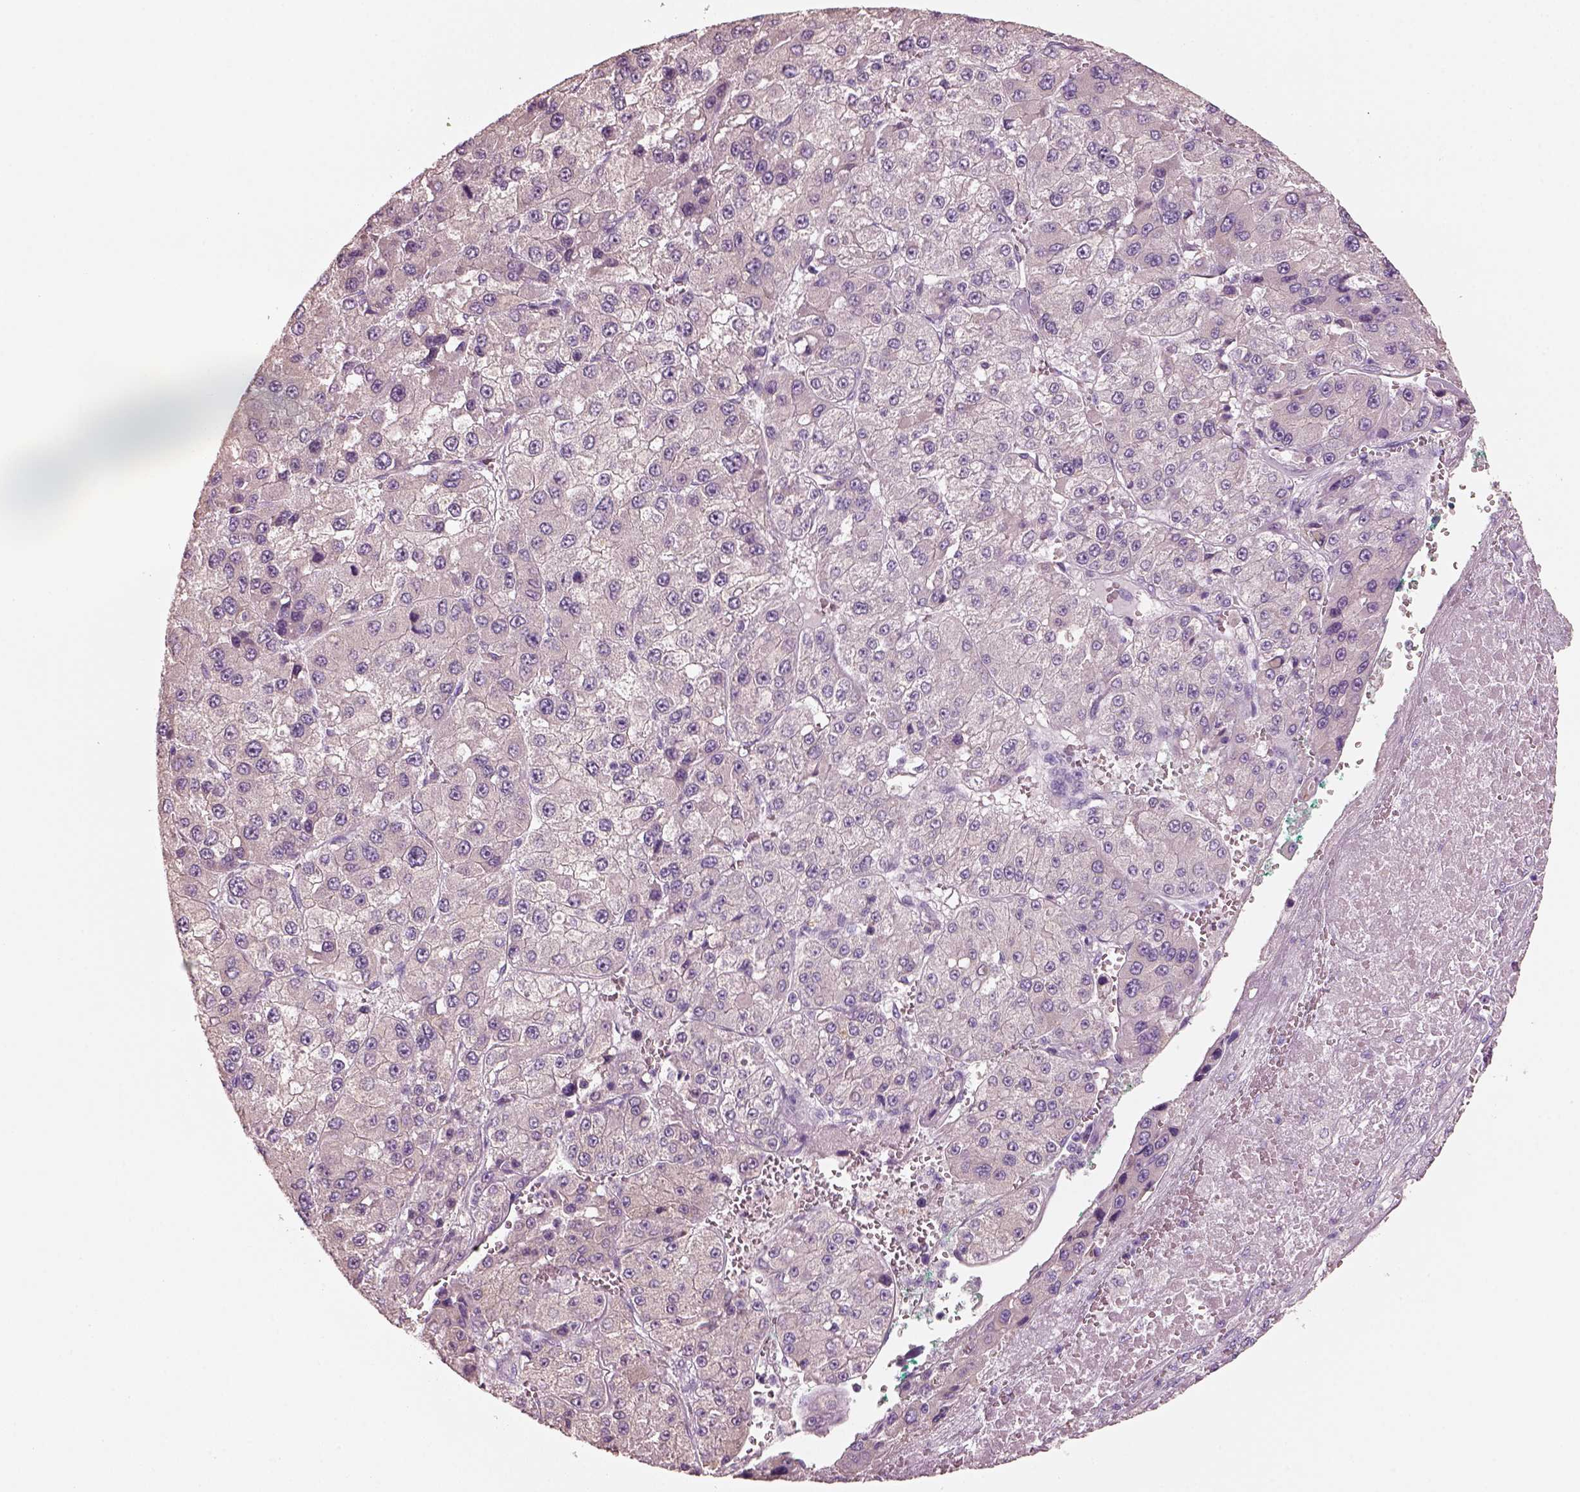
{"staining": {"intensity": "negative", "quantity": "none", "location": "none"}, "tissue": "liver cancer", "cell_type": "Tumor cells", "image_type": "cancer", "snomed": [{"axis": "morphology", "description": "Carcinoma, Hepatocellular, NOS"}, {"axis": "topography", "description": "Liver"}], "caption": "This is an immunohistochemistry (IHC) histopathology image of human liver cancer. There is no expression in tumor cells.", "gene": "PNOC", "patient": {"sex": "female", "age": 73}}